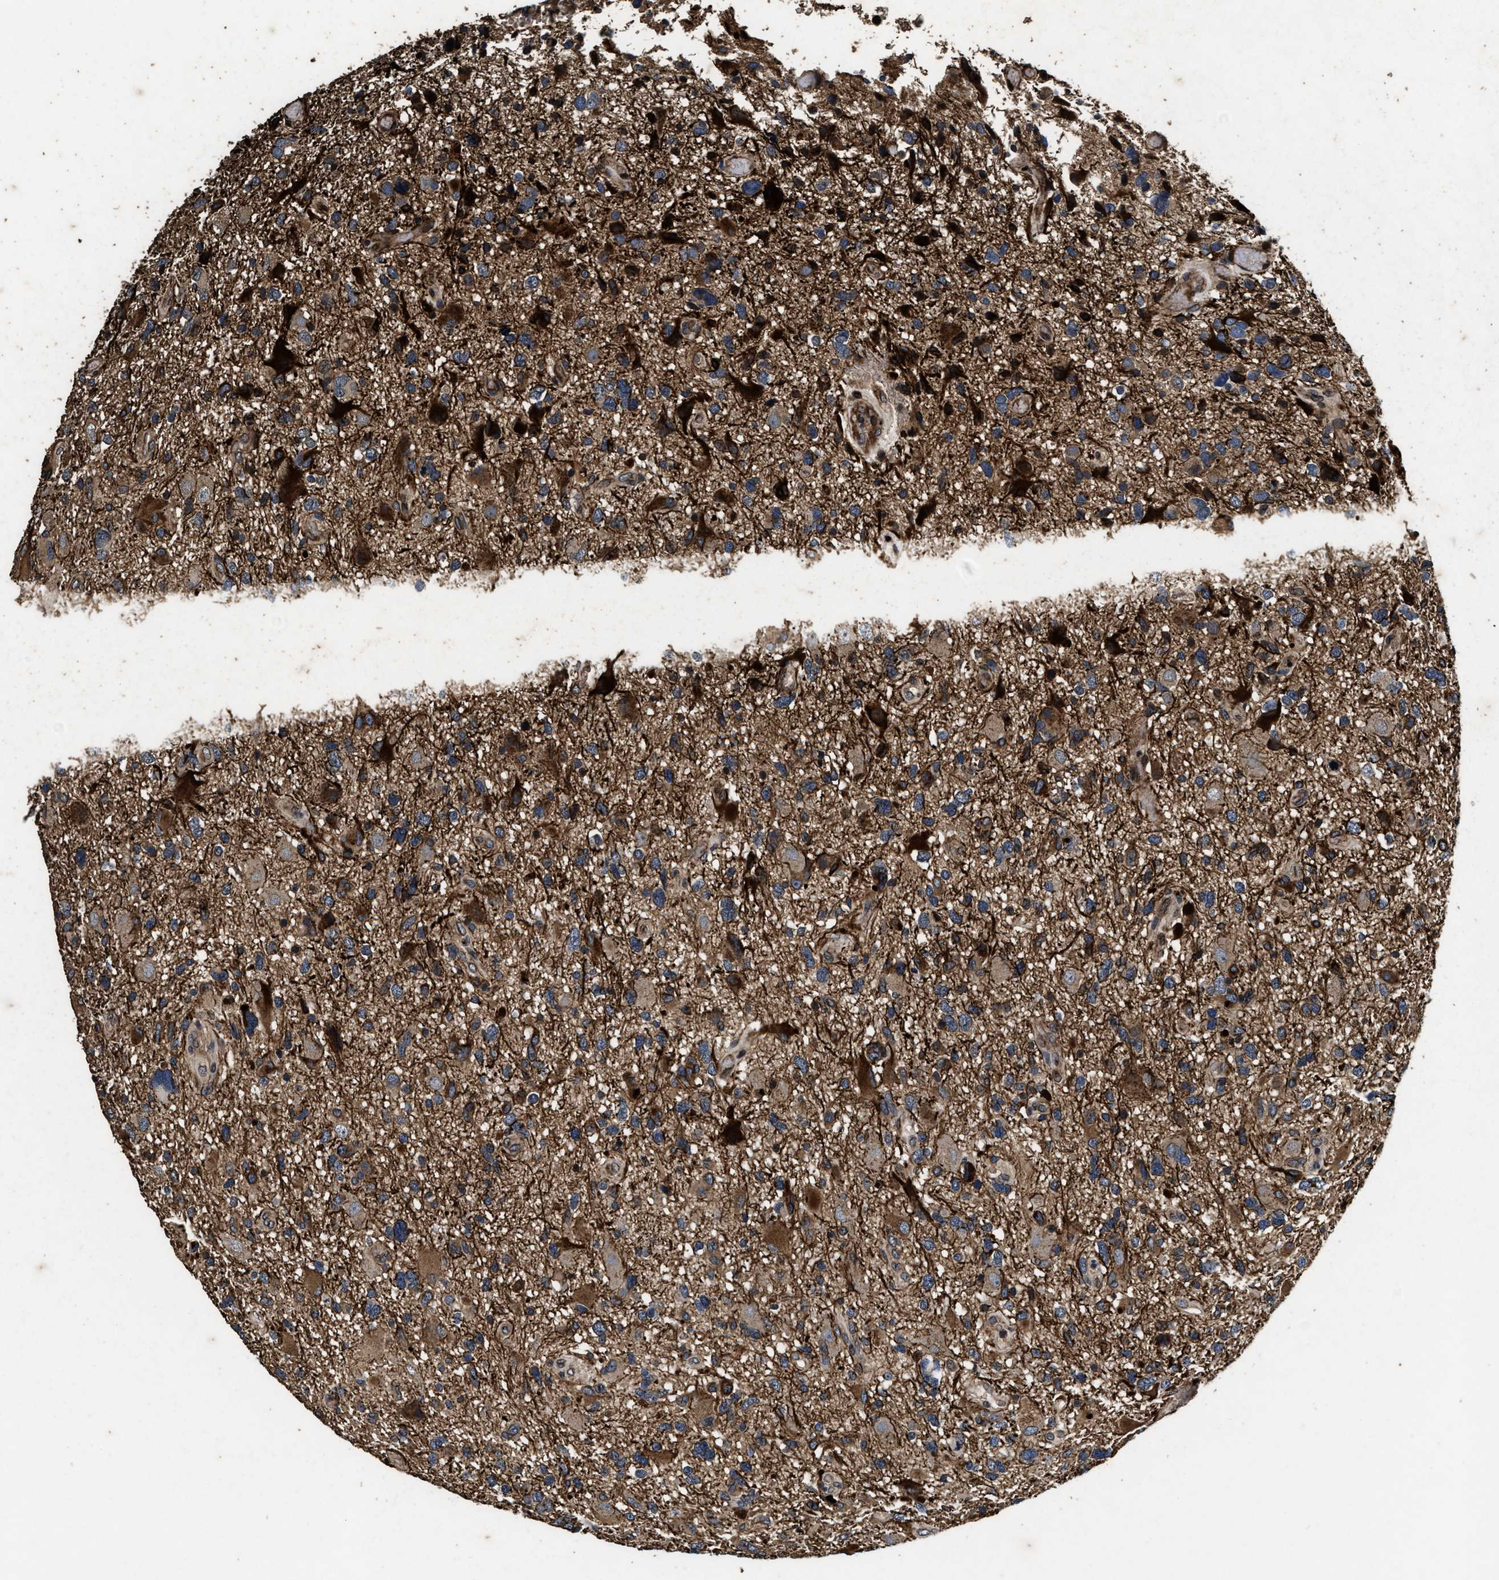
{"staining": {"intensity": "moderate", "quantity": ">75%", "location": "cytoplasmic/membranous"}, "tissue": "glioma", "cell_type": "Tumor cells", "image_type": "cancer", "snomed": [{"axis": "morphology", "description": "Glioma, malignant, High grade"}, {"axis": "topography", "description": "Brain"}], "caption": "Immunohistochemical staining of human glioma reveals medium levels of moderate cytoplasmic/membranous expression in about >75% of tumor cells.", "gene": "ACCS", "patient": {"sex": "male", "age": 33}}